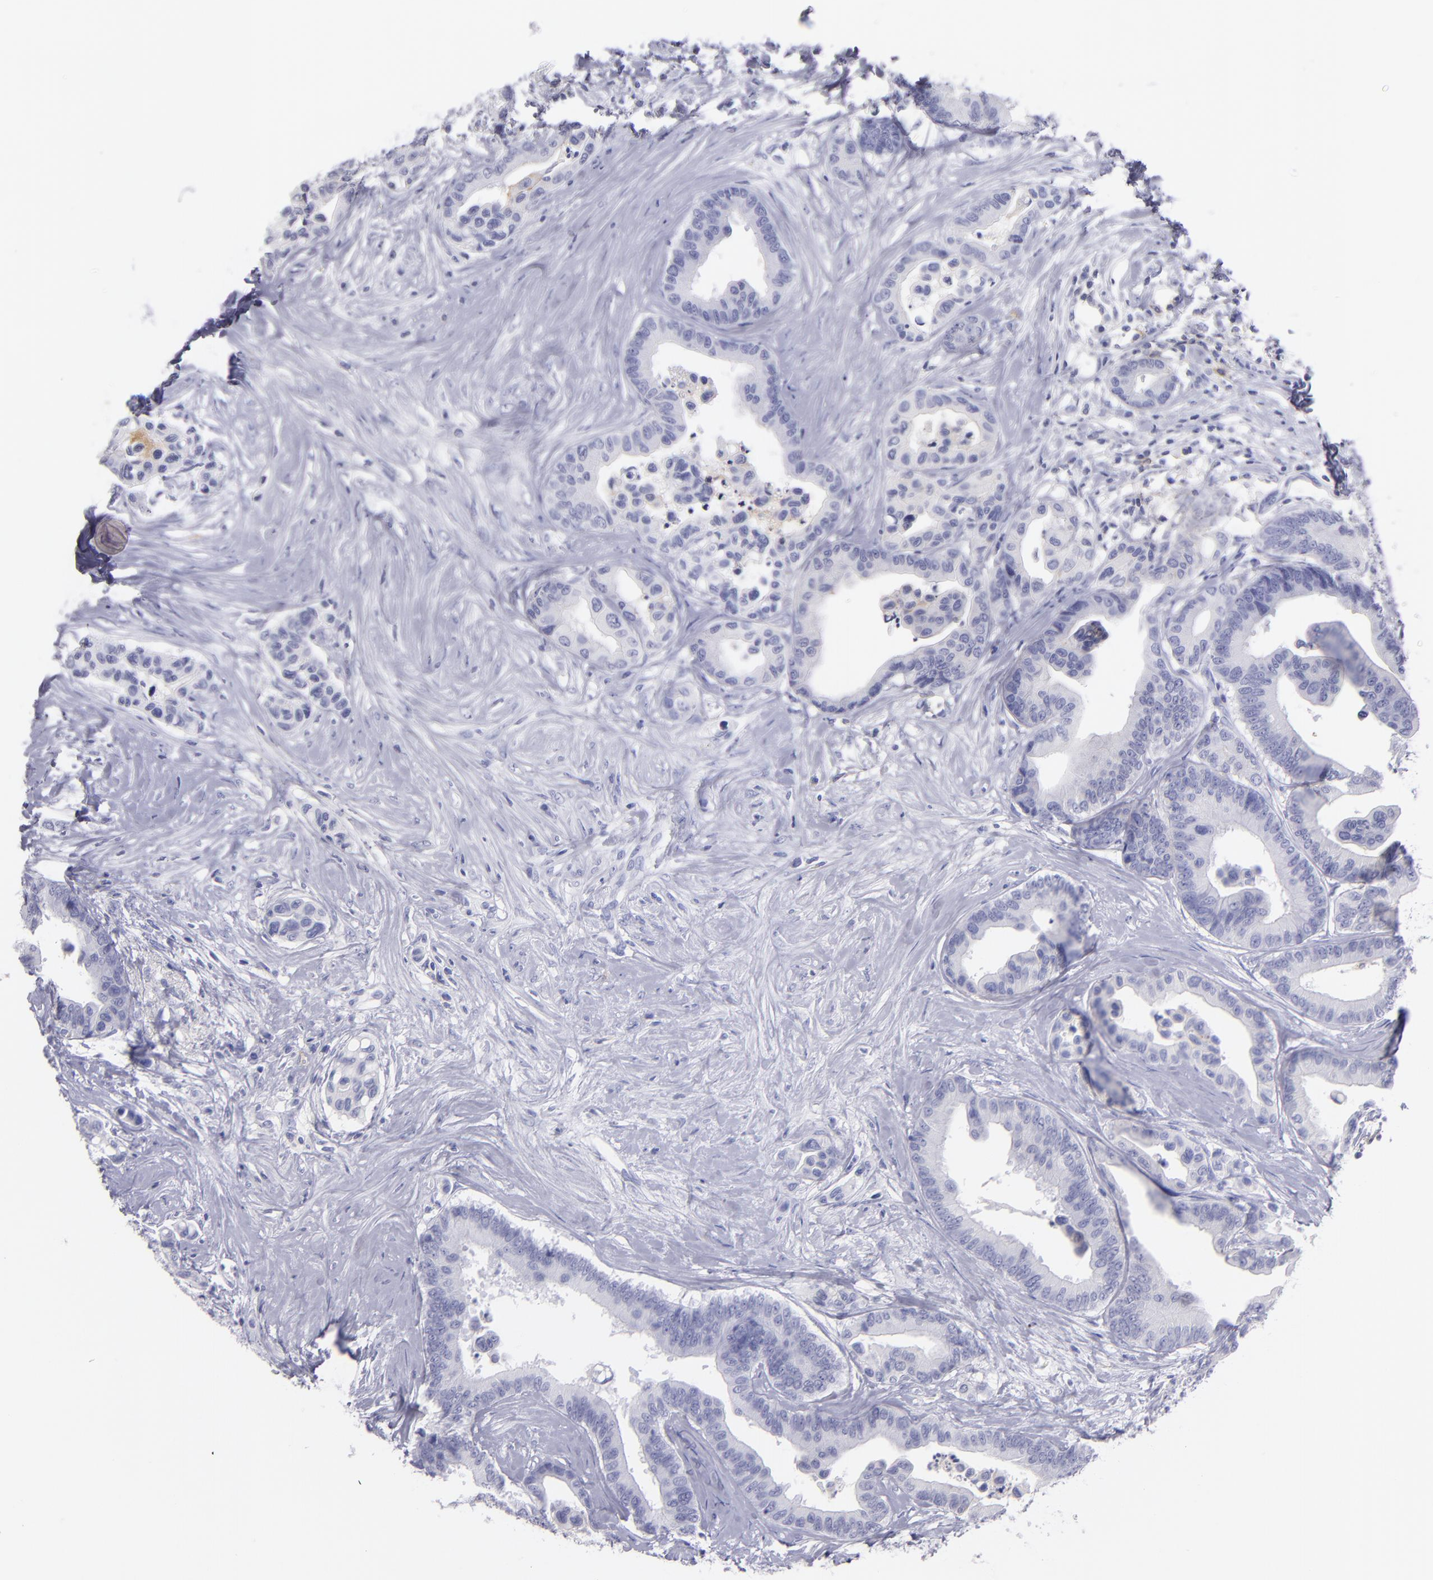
{"staining": {"intensity": "negative", "quantity": "none", "location": "none"}, "tissue": "colorectal cancer", "cell_type": "Tumor cells", "image_type": "cancer", "snomed": [{"axis": "morphology", "description": "Adenocarcinoma, NOS"}, {"axis": "topography", "description": "Colon"}], "caption": "The image reveals no significant staining in tumor cells of colorectal adenocarcinoma.", "gene": "CD82", "patient": {"sex": "male", "age": 82}}